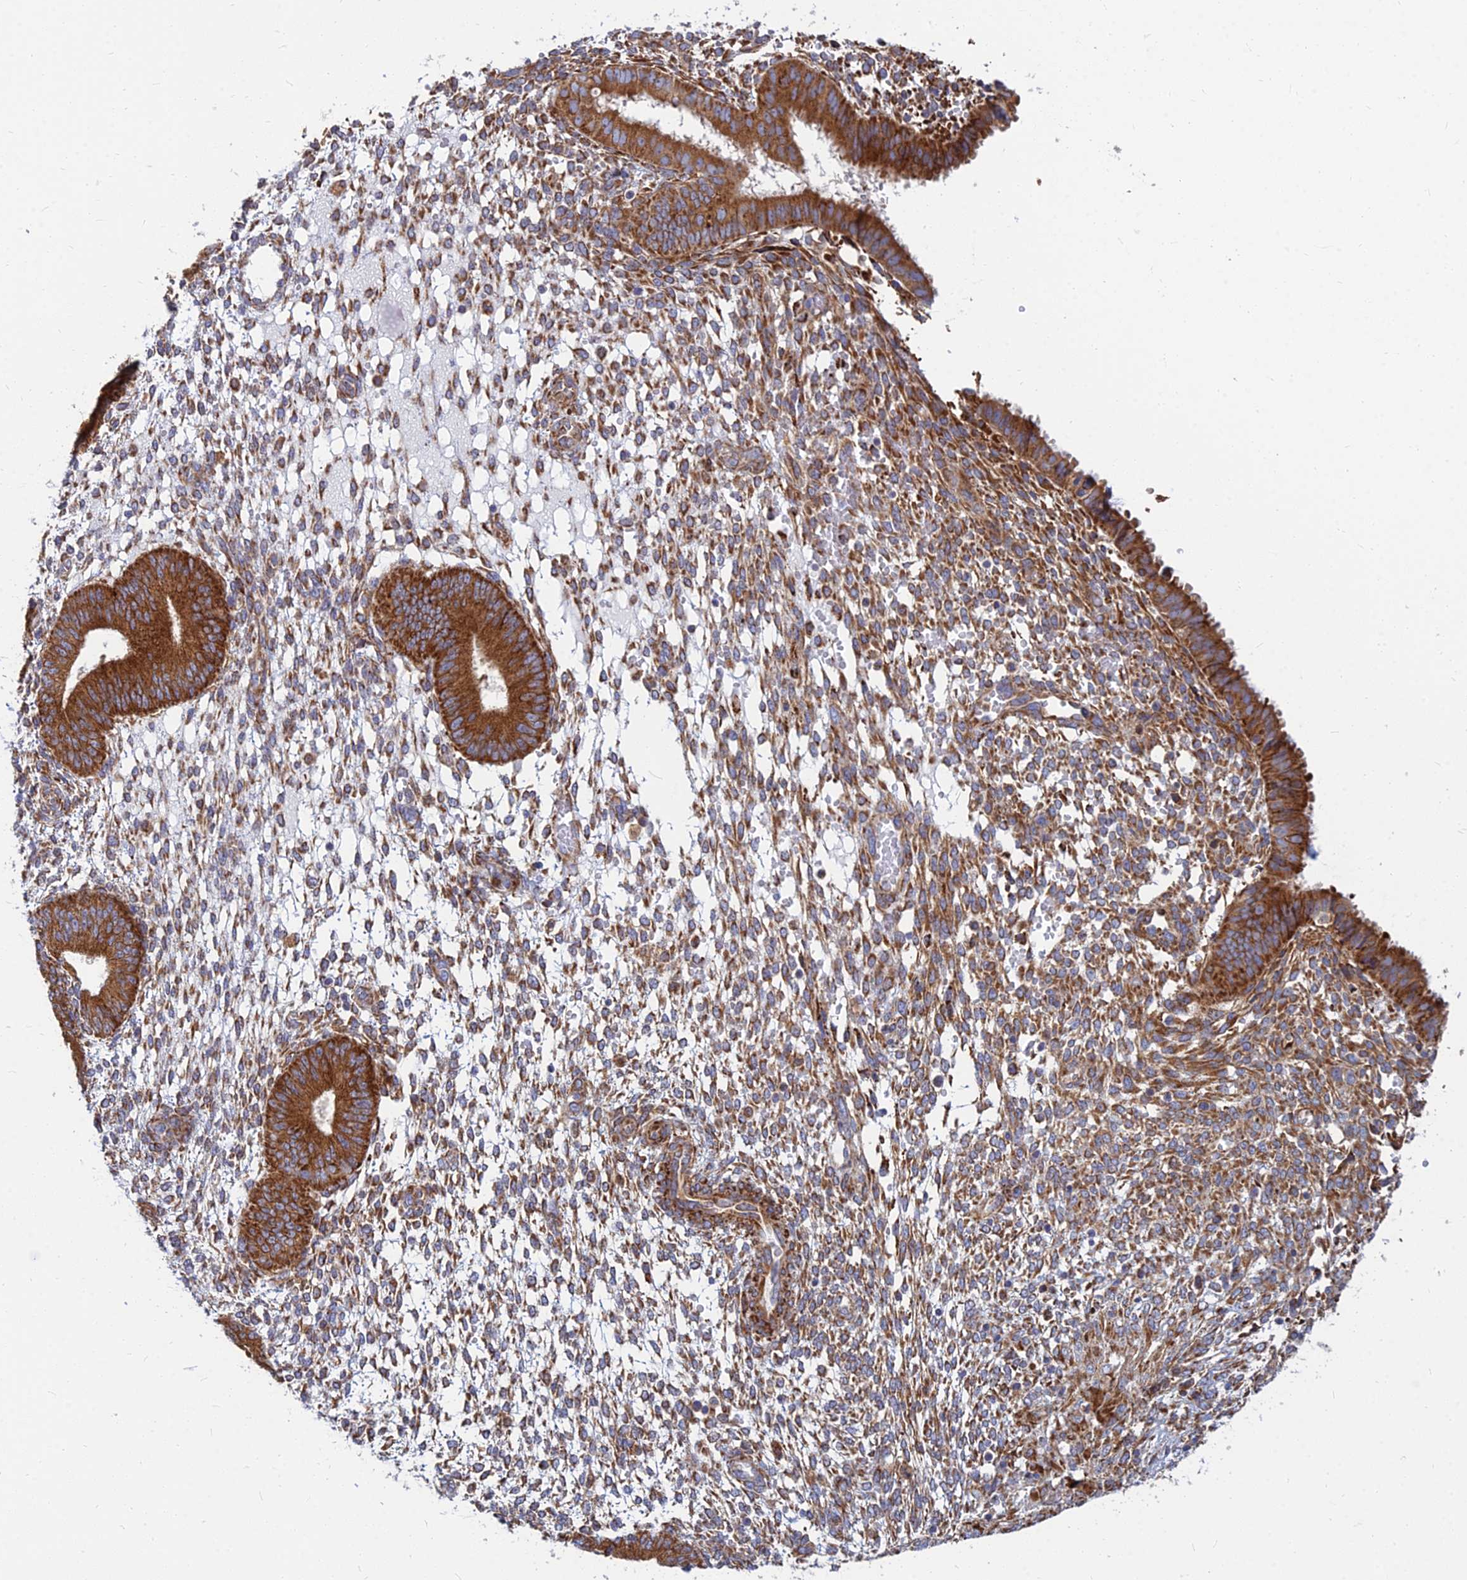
{"staining": {"intensity": "moderate", "quantity": ">75%", "location": "cytoplasmic/membranous"}, "tissue": "endometrium", "cell_type": "Cells in endometrial stroma", "image_type": "normal", "snomed": [{"axis": "morphology", "description": "Normal tissue, NOS"}, {"axis": "topography", "description": "Endometrium"}], "caption": "DAB immunohistochemical staining of normal endometrium demonstrates moderate cytoplasmic/membranous protein staining in approximately >75% of cells in endometrial stroma.", "gene": "CCT6A", "patient": {"sex": "female", "age": 49}}